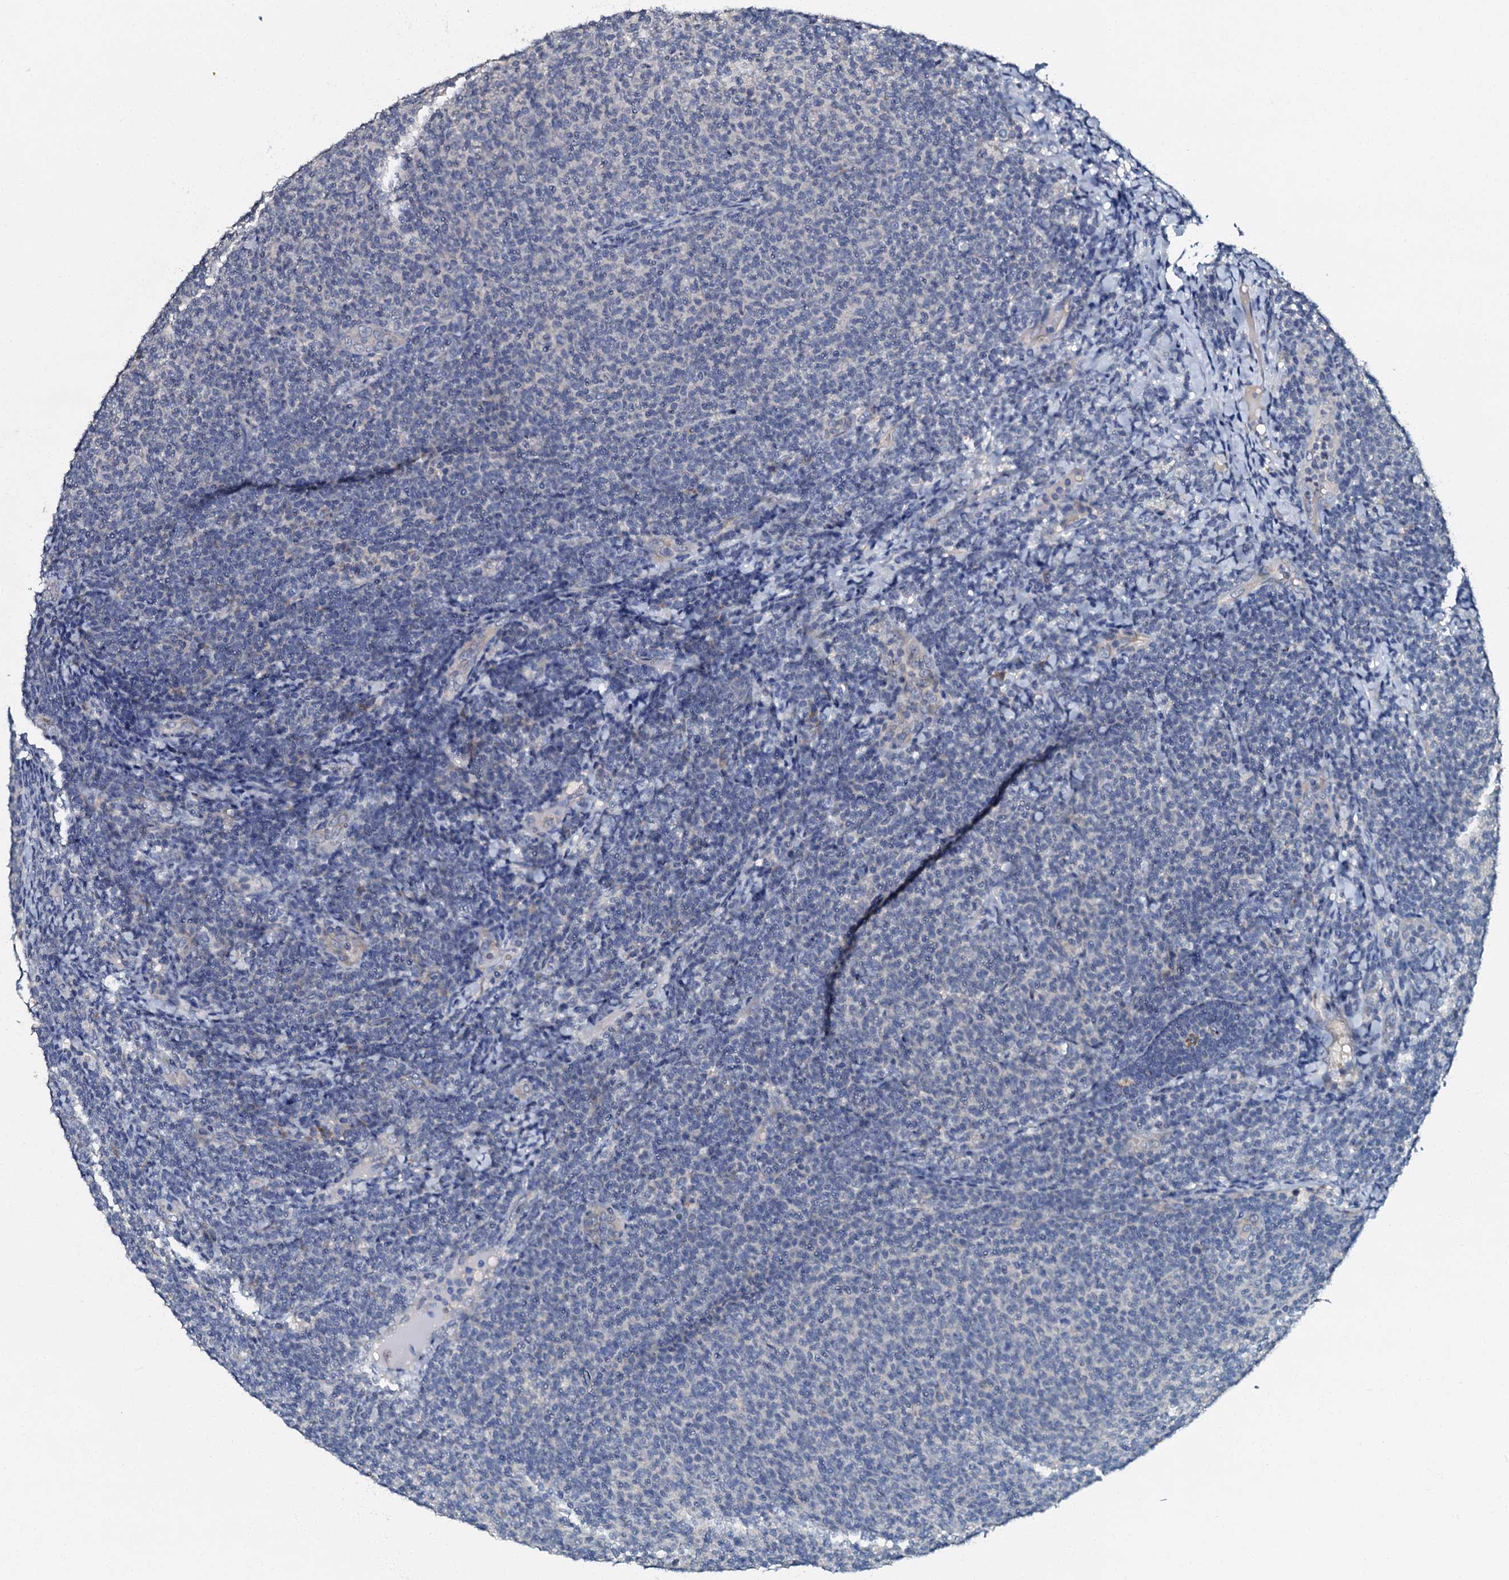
{"staining": {"intensity": "negative", "quantity": "none", "location": "none"}, "tissue": "lymphoma", "cell_type": "Tumor cells", "image_type": "cancer", "snomed": [{"axis": "morphology", "description": "Malignant lymphoma, non-Hodgkin's type, Low grade"}, {"axis": "topography", "description": "Lymph node"}], "caption": "Immunohistochemical staining of malignant lymphoma, non-Hodgkin's type (low-grade) demonstrates no significant expression in tumor cells.", "gene": "OLAH", "patient": {"sex": "male", "age": 66}}